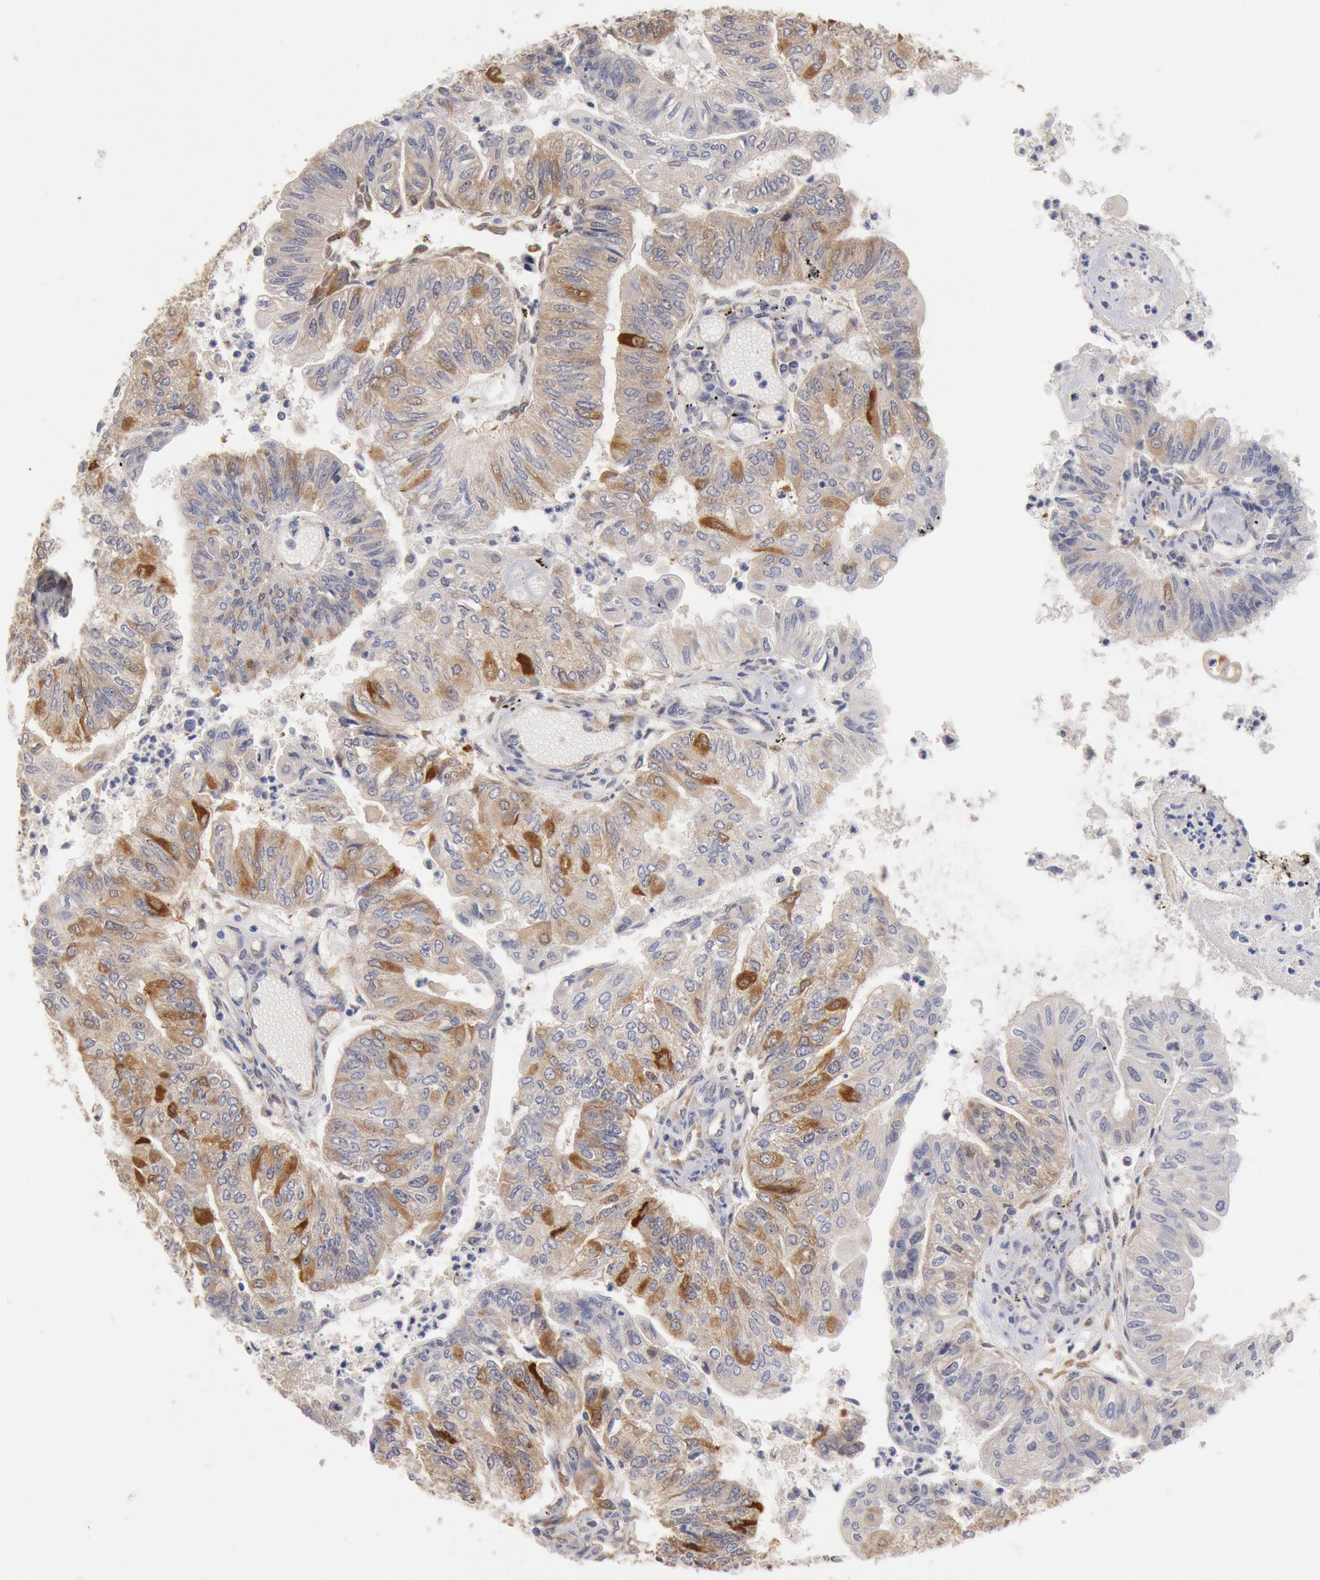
{"staining": {"intensity": "moderate", "quantity": "25%-75%", "location": "cytoplasmic/membranous"}, "tissue": "endometrial cancer", "cell_type": "Tumor cells", "image_type": "cancer", "snomed": [{"axis": "morphology", "description": "Adenocarcinoma, NOS"}, {"axis": "topography", "description": "Endometrium"}], "caption": "Immunohistochemical staining of endometrial cancer displays medium levels of moderate cytoplasmic/membranous expression in approximately 25%-75% of tumor cells.", "gene": "DNAJA1", "patient": {"sex": "female", "age": 59}}